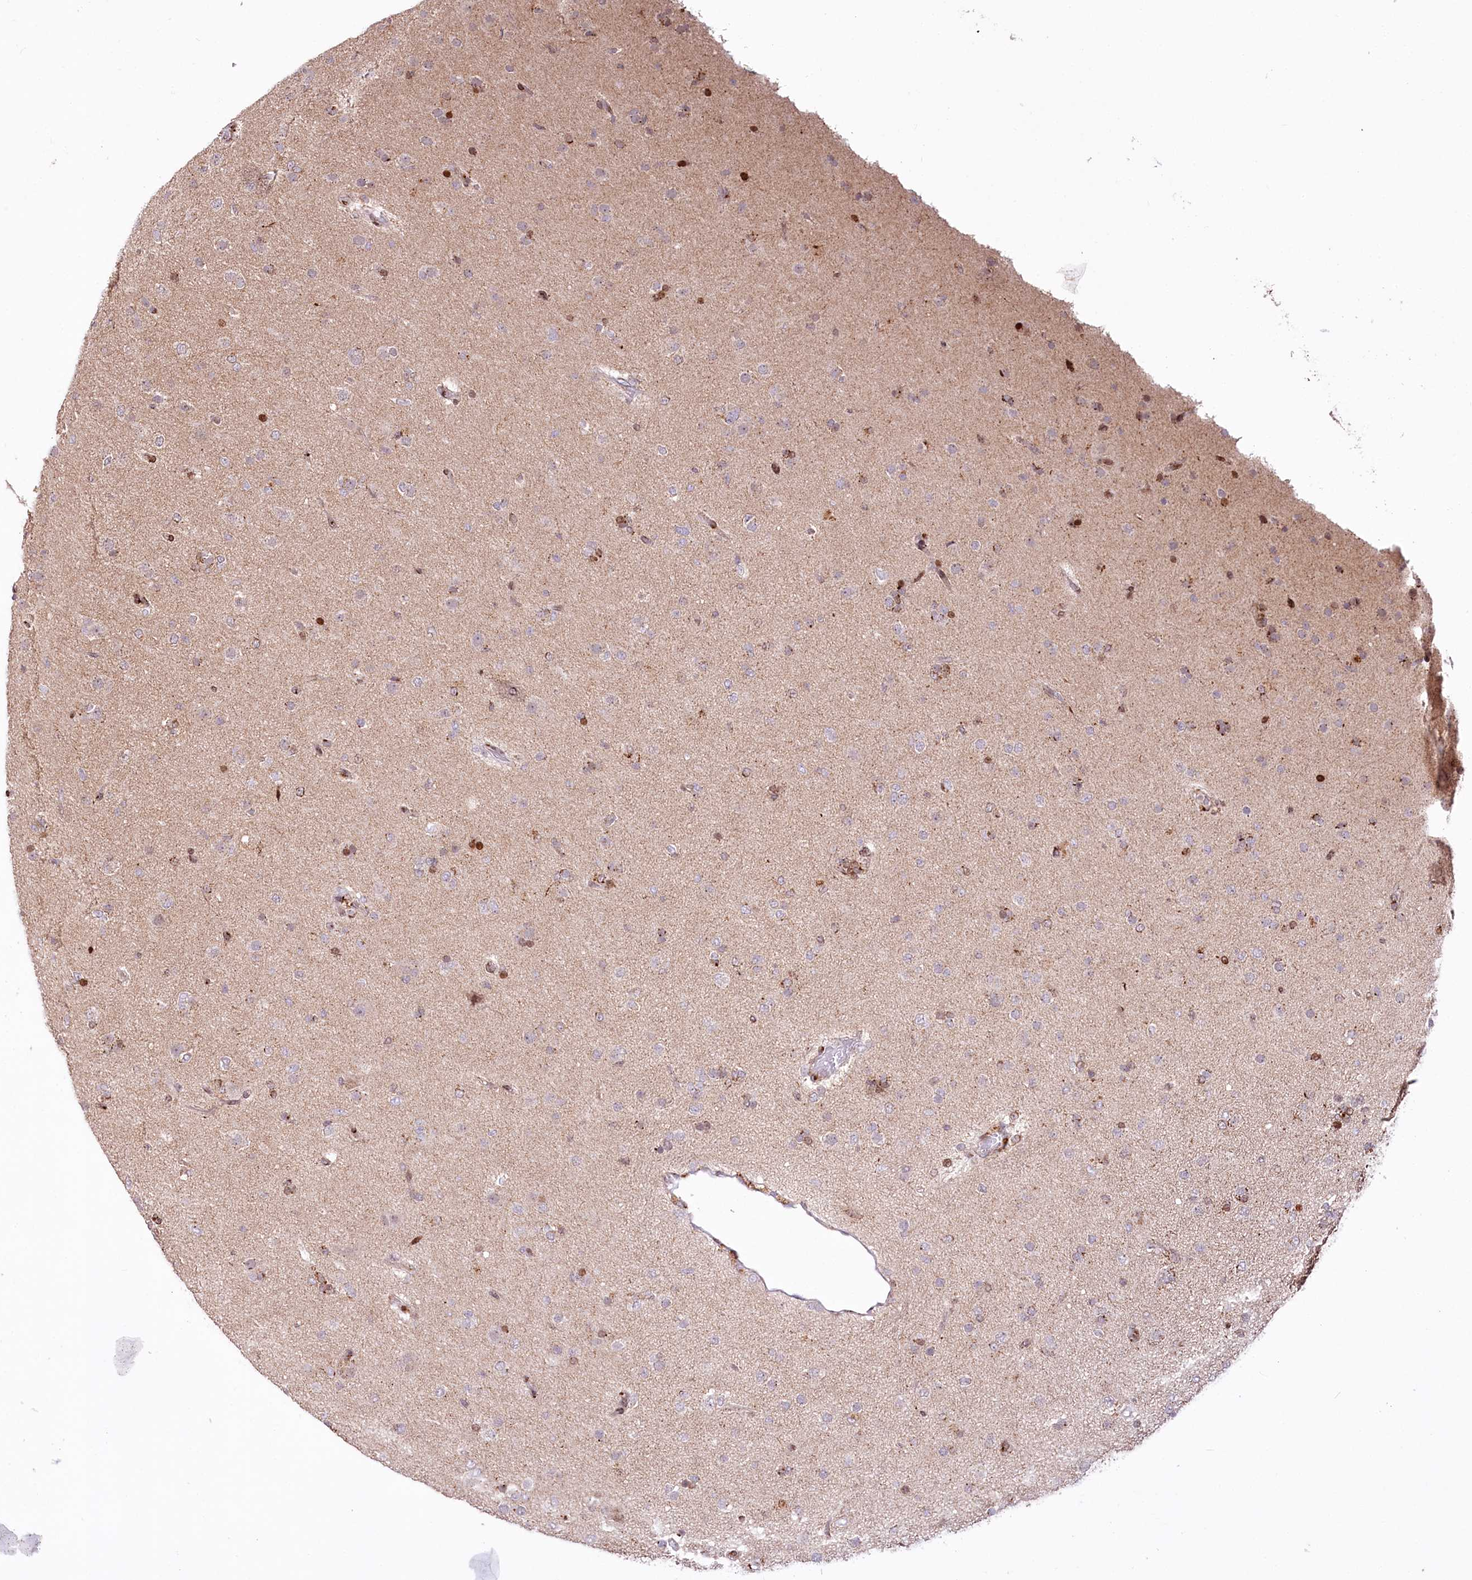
{"staining": {"intensity": "negative", "quantity": "none", "location": "none"}, "tissue": "glioma", "cell_type": "Tumor cells", "image_type": "cancer", "snomed": [{"axis": "morphology", "description": "Glioma, malignant, Low grade"}, {"axis": "topography", "description": "Brain"}], "caption": "A high-resolution photomicrograph shows immunohistochemistry (IHC) staining of malignant glioma (low-grade), which displays no significant staining in tumor cells.", "gene": "ZFYVE27", "patient": {"sex": "male", "age": 65}}